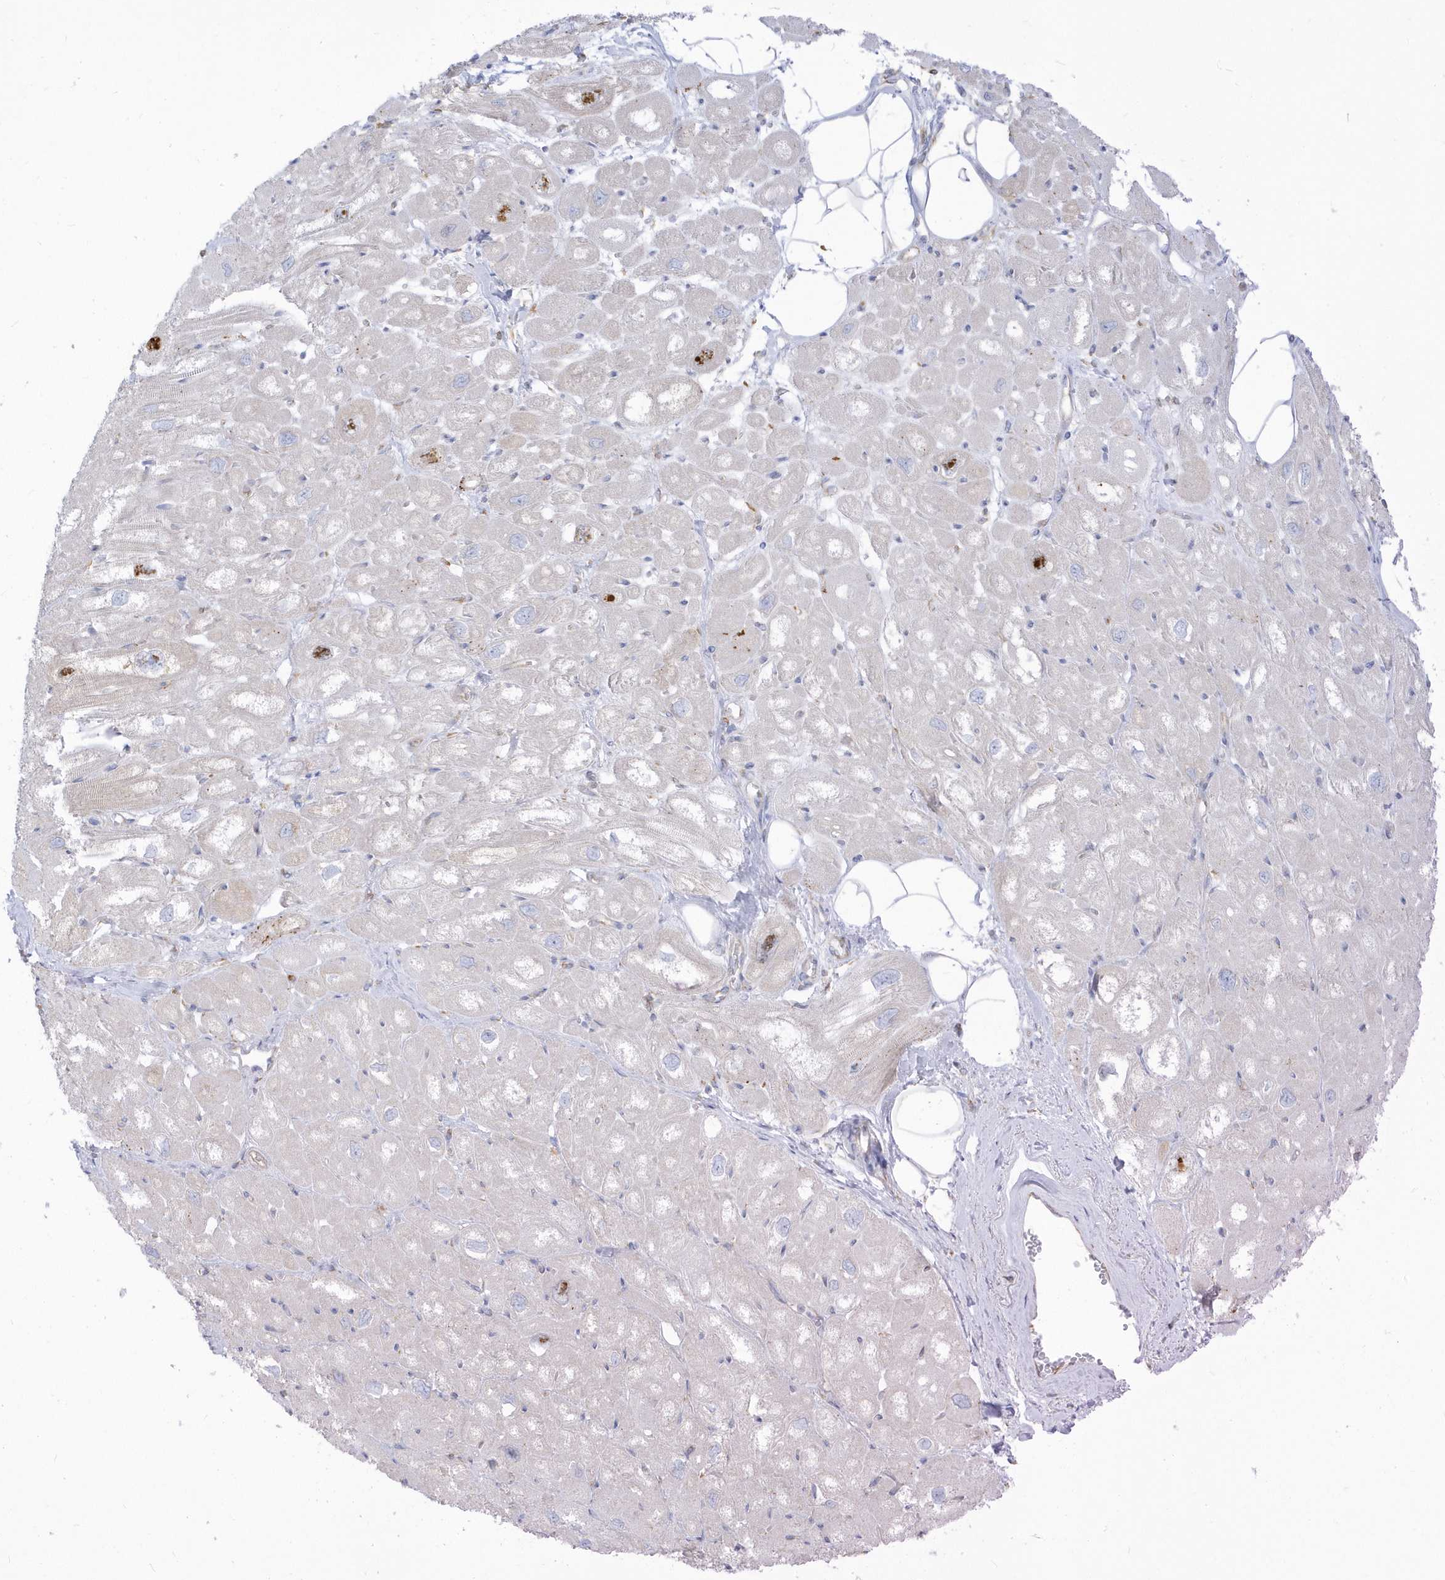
{"staining": {"intensity": "negative", "quantity": "none", "location": "none"}, "tissue": "heart muscle", "cell_type": "Cardiomyocytes", "image_type": "normal", "snomed": [{"axis": "morphology", "description": "Normal tissue, NOS"}, {"axis": "topography", "description": "Heart"}], "caption": "IHC photomicrograph of benign heart muscle stained for a protein (brown), which exhibits no positivity in cardiomyocytes.", "gene": "PDIA6", "patient": {"sex": "male", "age": 50}}